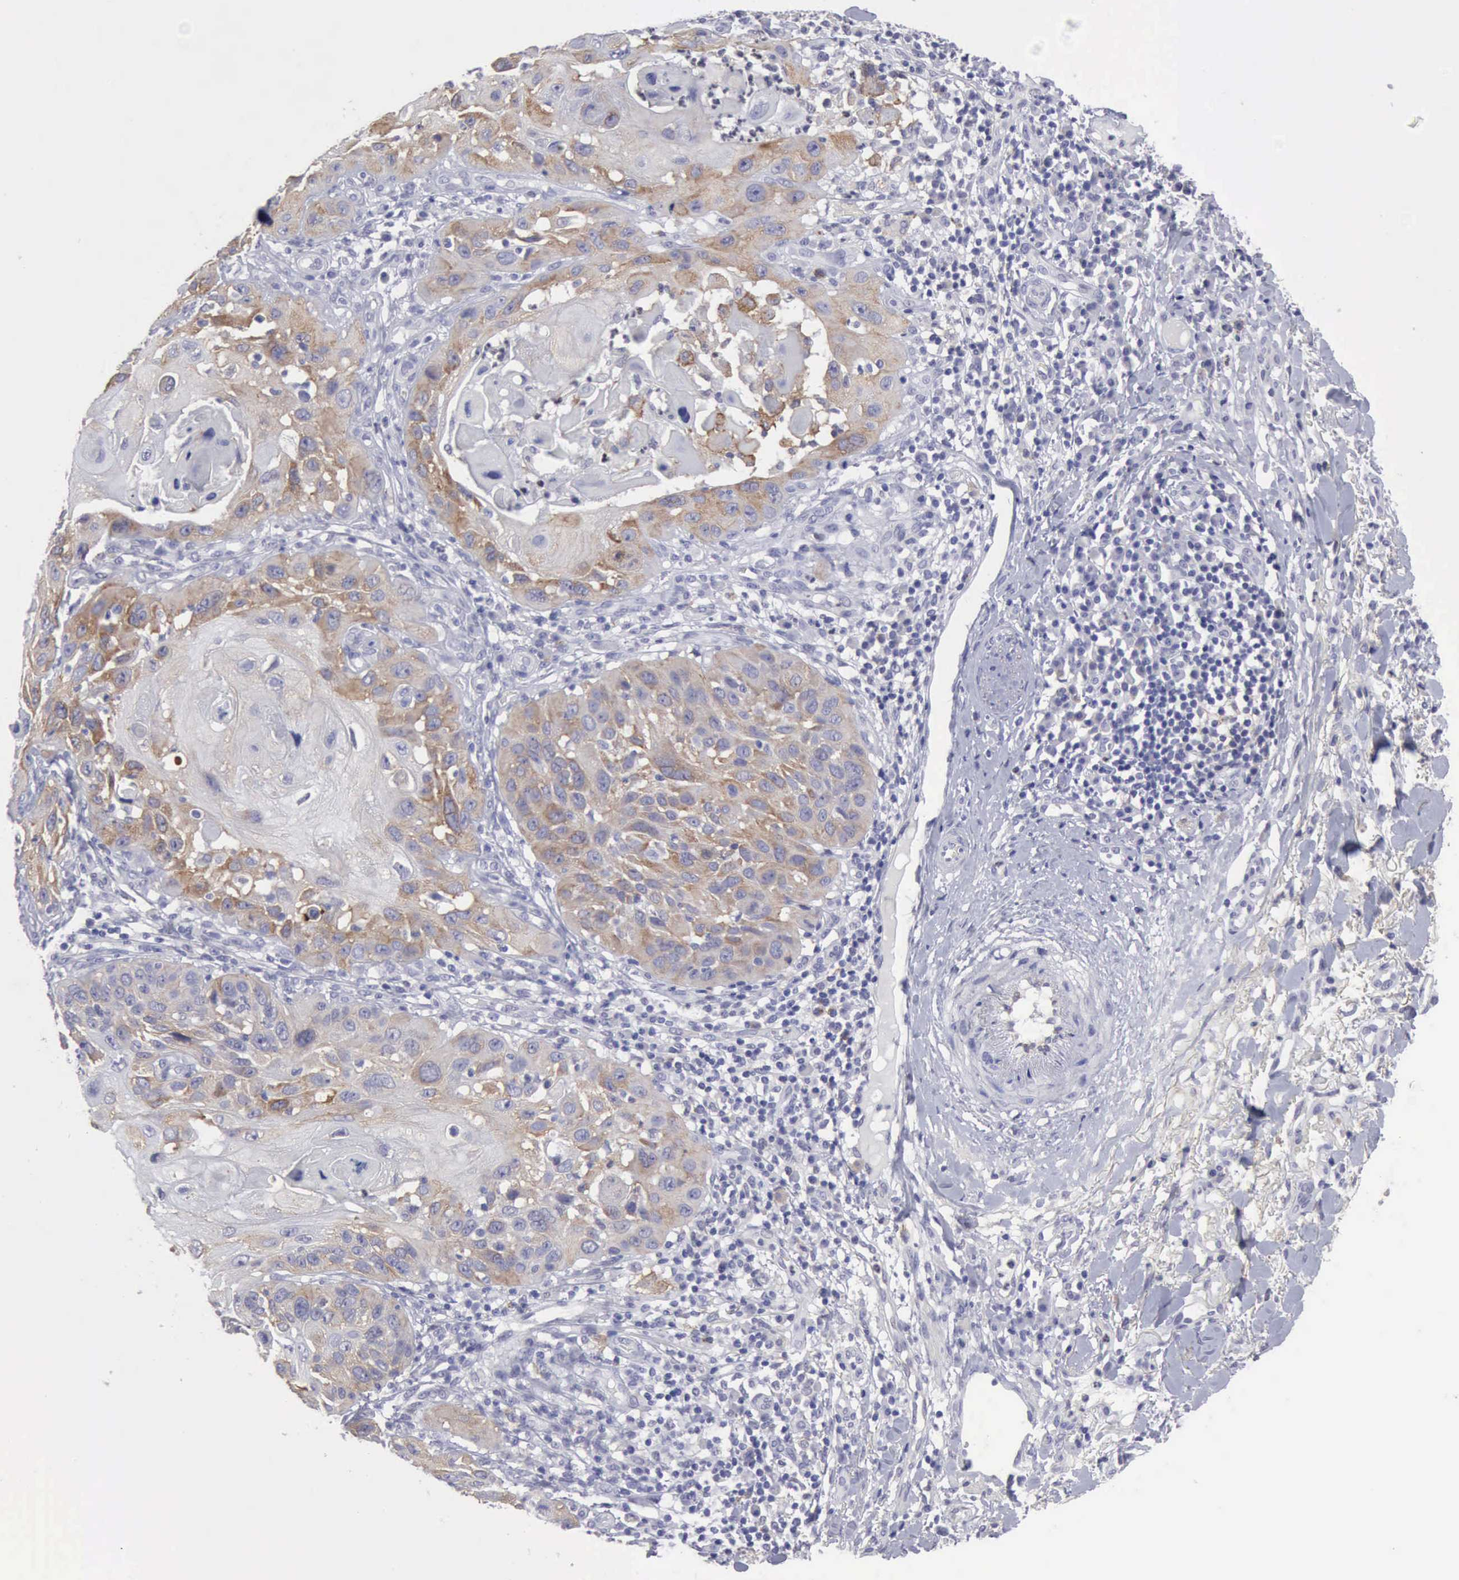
{"staining": {"intensity": "weak", "quantity": ">75%", "location": "cytoplasmic/membranous"}, "tissue": "skin cancer", "cell_type": "Tumor cells", "image_type": "cancer", "snomed": [{"axis": "morphology", "description": "Squamous cell carcinoma, NOS"}, {"axis": "topography", "description": "Skin"}], "caption": "Human skin cancer (squamous cell carcinoma) stained with a brown dye shows weak cytoplasmic/membranous positive staining in about >75% of tumor cells.", "gene": "TFRC", "patient": {"sex": "female", "age": 89}}